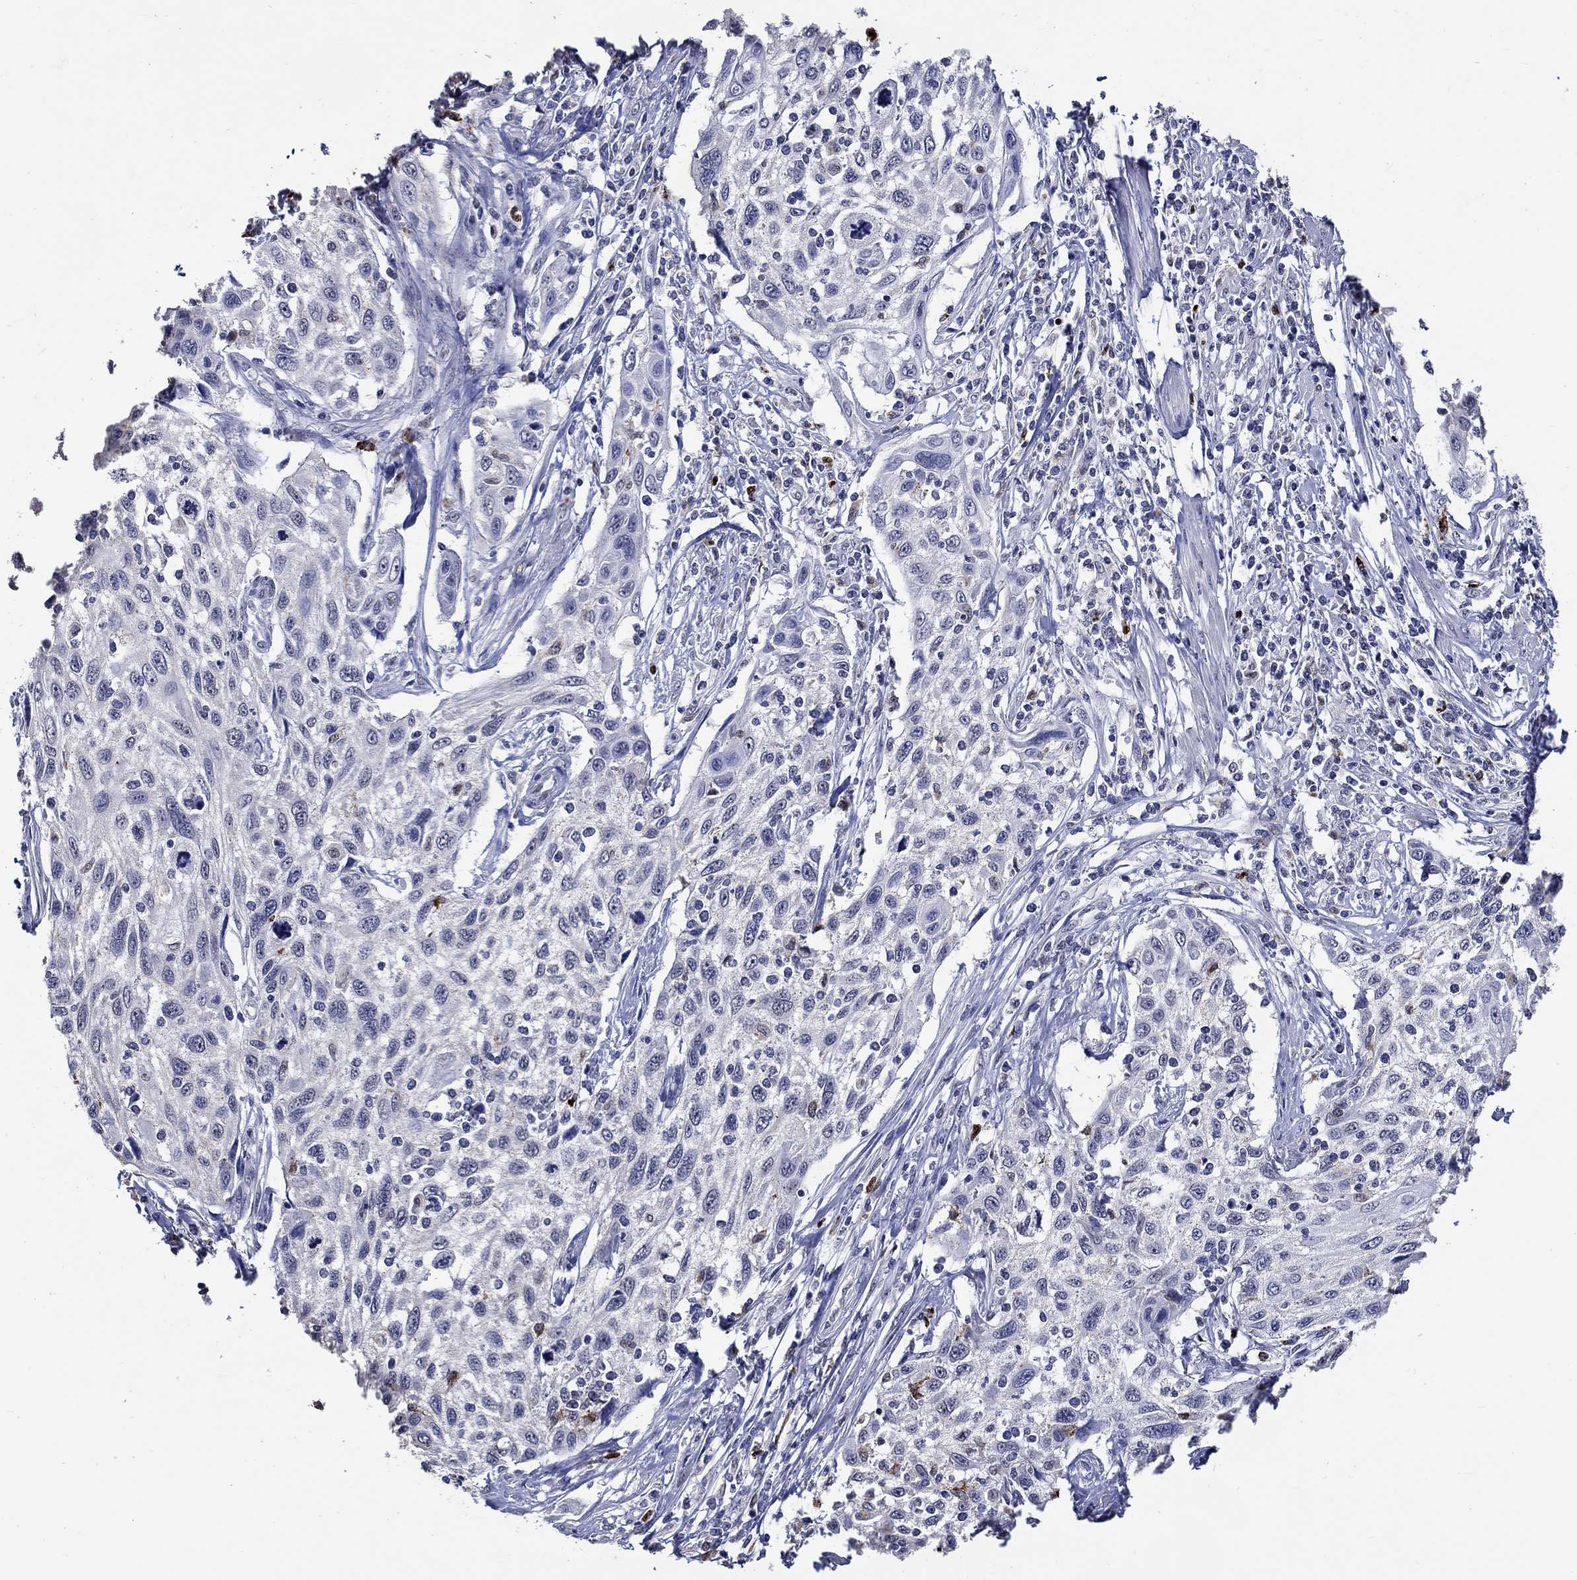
{"staining": {"intensity": "negative", "quantity": "none", "location": "none"}, "tissue": "cervical cancer", "cell_type": "Tumor cells", "image_type": "cancer", "snomed": [{"axis": "morphology", "description": "Squamous cell carcinoma, NOS"}, {"axis": "topography", "description": "Cervix"}], "caption": "There is no significant expression in tumor cells of cervical cancer (squamous cell carcinoma). Nuclei are stained in blue.", "gene": "GATA2", "patient": {"sex": "female", "age": 70}}